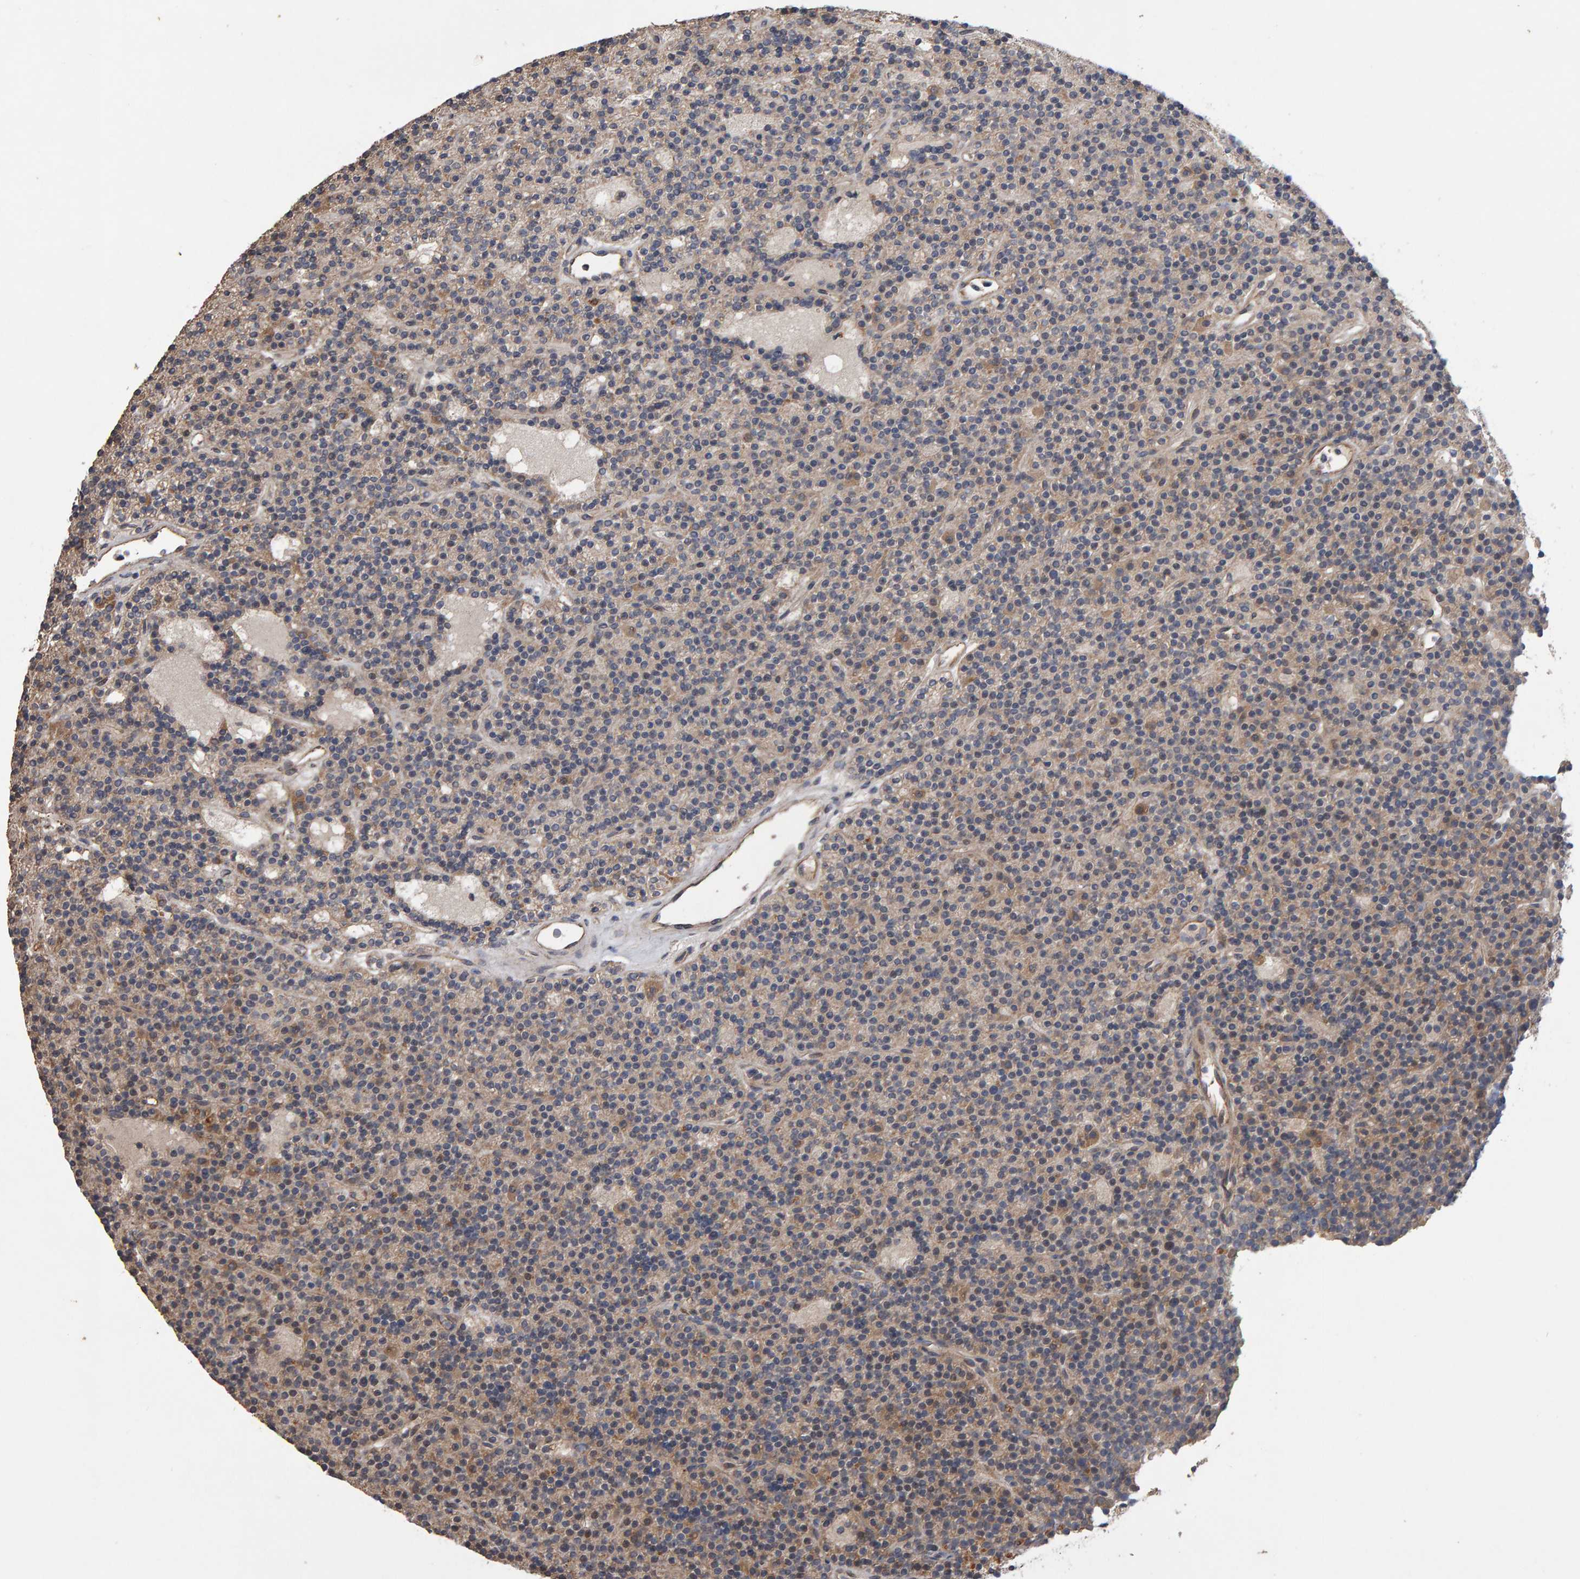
{"staining": {"intensity": "weak", "quantity": "<25%", "location": "cytoplasmic/membranous"}, "tissue": "parathyroid gland", "cell_type": "Glandular cells", "image_type": "normal", "snomed": [{"axis": "morphology", "description": "Normal tissue, NOS"}, {"axis": "topography", "description": "Parathyroid gland"}], "caption": "Photomicrograph shows no significant protein positivity in glandular cells of unremarkable parathyroid gland. (DAB immunohistochemistry with hematoxylin counter stain).", "gene": "COASY", "patient": {"sex": "male", "age": 75}}